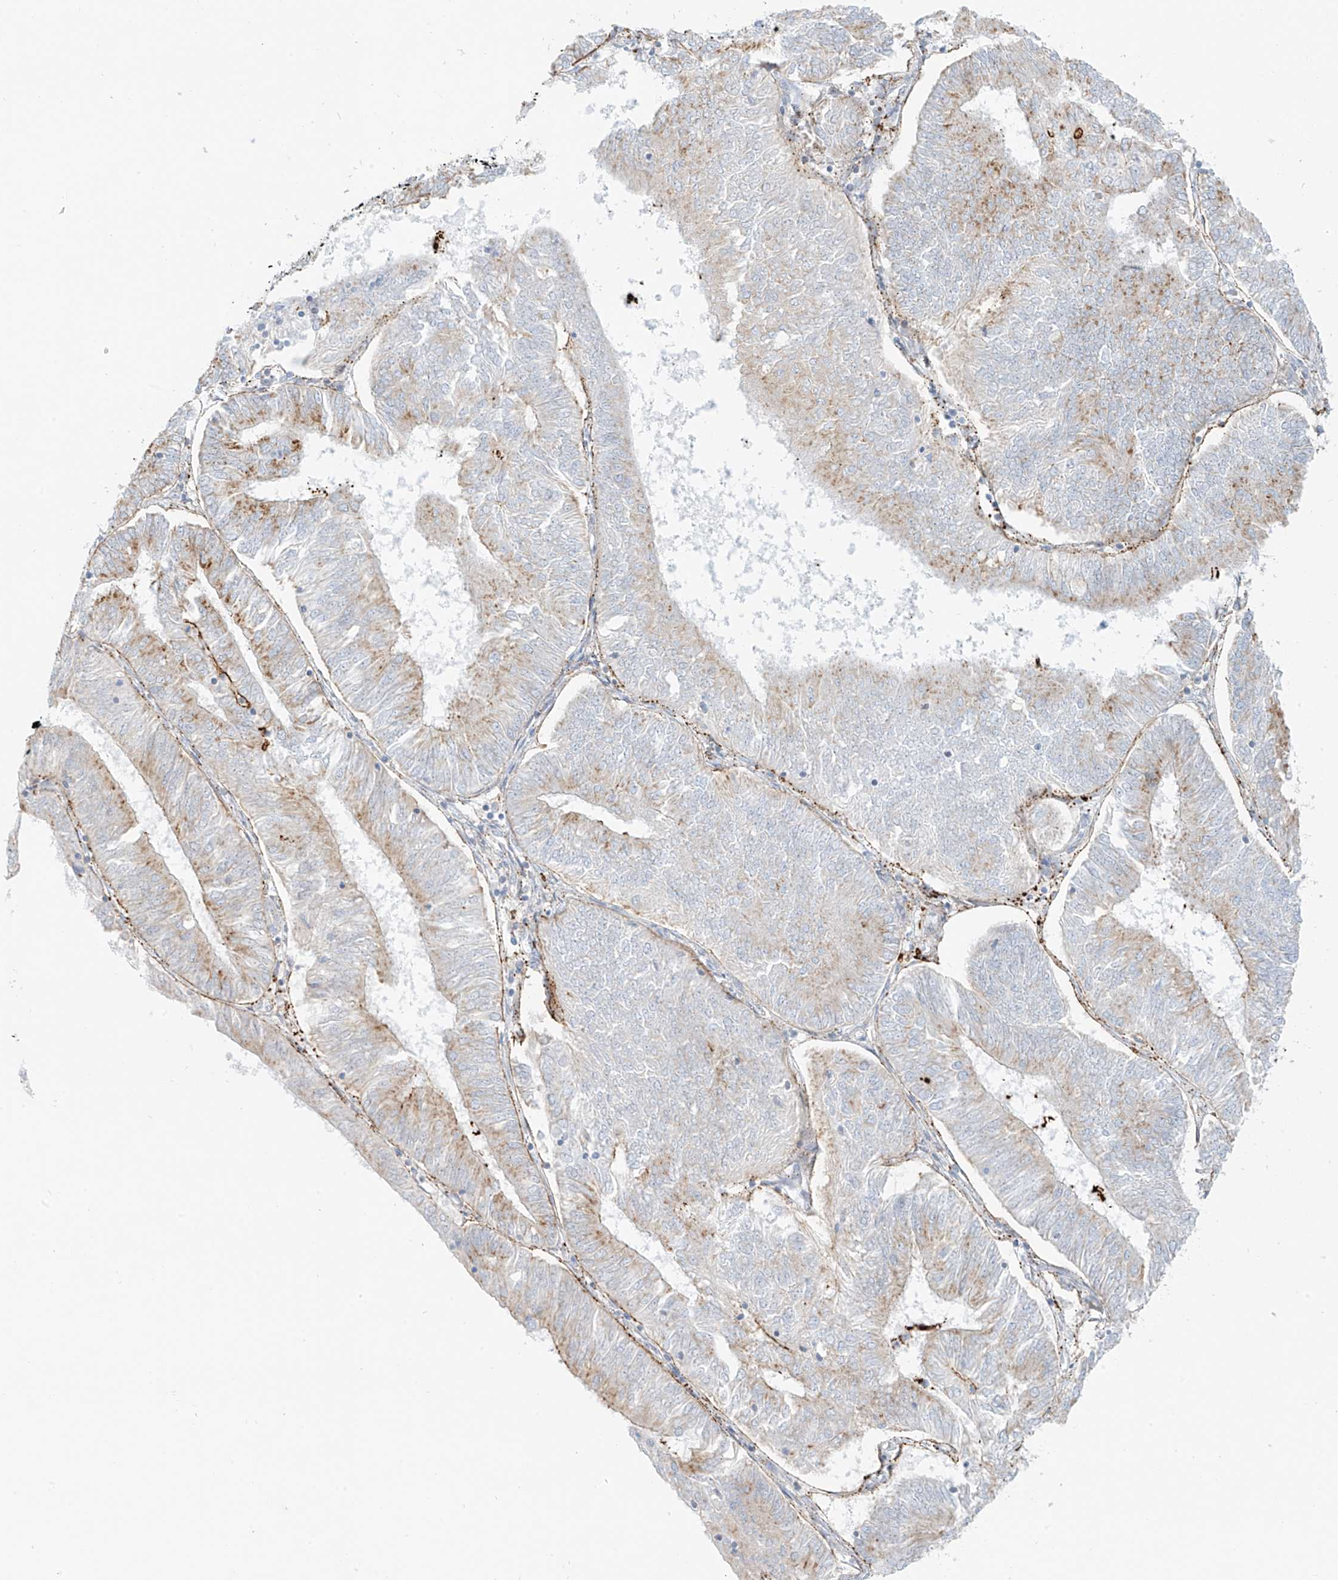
{"staining": {"intensity": "moderate", "quantity": "<25%", "location": "cytoplasmic/membranous"}, "tissue": "endometrial cancer", "cell_type": "Tumor cells", "image_type": "cancer", "snomed": [{"axis": "morphology", "description": "Adenocarcinoma, NOS"}, {"axis": "topography", "description": "Endometrium"}], "caption": "A micrograph of human endometrial cancer stained for a protein demonstrates moderate cytoplasmic/membranous brown staining in tumor cells. The protein of interest is stained brown, and the nuclei are stained in blue (DAB IHC with brightfield microscopy, high magnification).", "gene": "SLC35F6", "patient": {"sex": "female", "age": 58}}